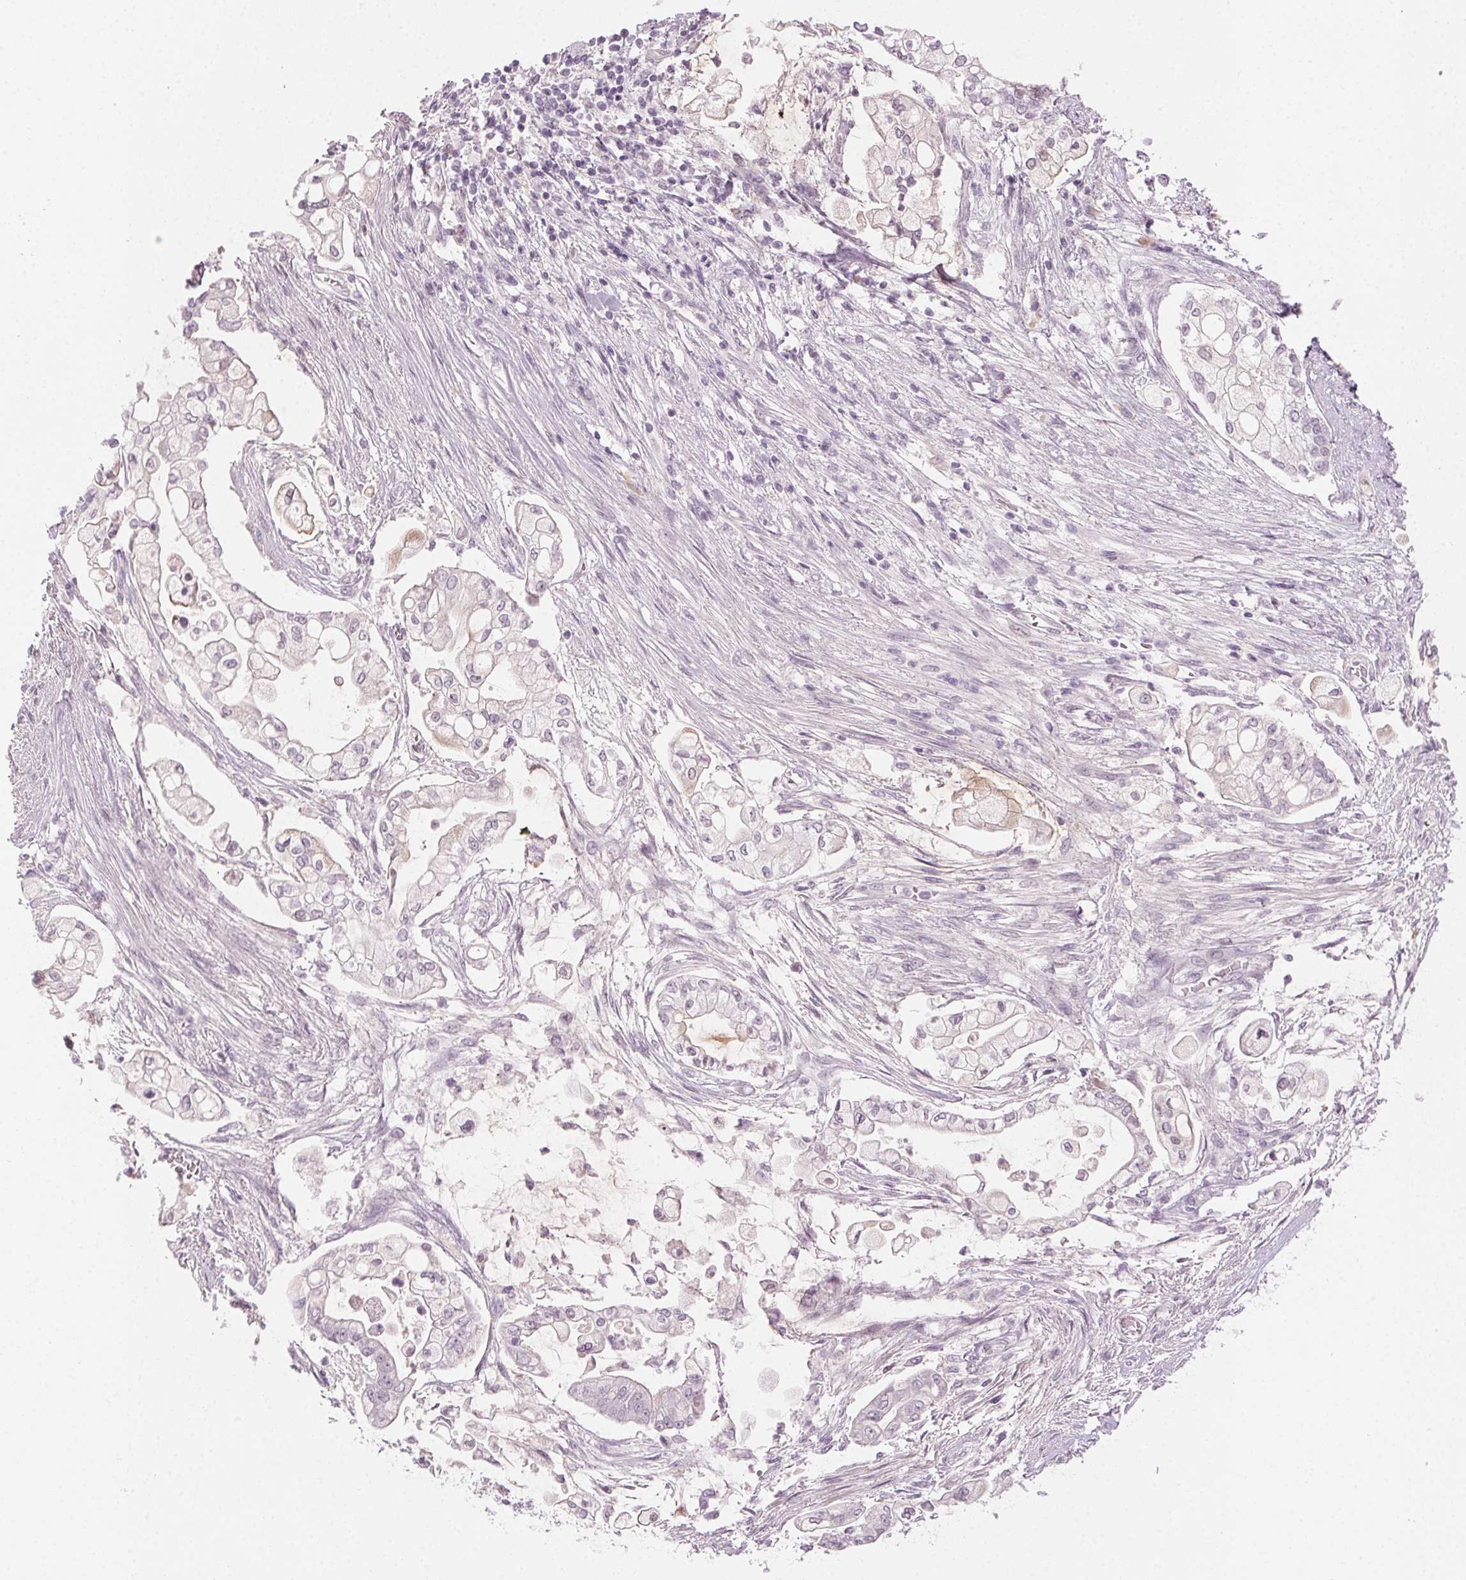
{"staining": {"intensity": "negative", "quantity": "none", "location": "none"}, "tissue": "pancreatic cancer", "cell_type": "Tumor cells", "image_type": "cancer", "snomed": [{"axis": "morphology", "description": "Adenocarcinoma, NOS"}, {"axis": "topography", "description": "Pancreas"}], "caption": "Human pancreatic cancer (adenocarcinoma) stained for a protein using immunohistochemistry (IHC) demonstrates no expression in tumor cells.", "gene": "HSF5", "patient": {"sex": "female", "age": 69}}